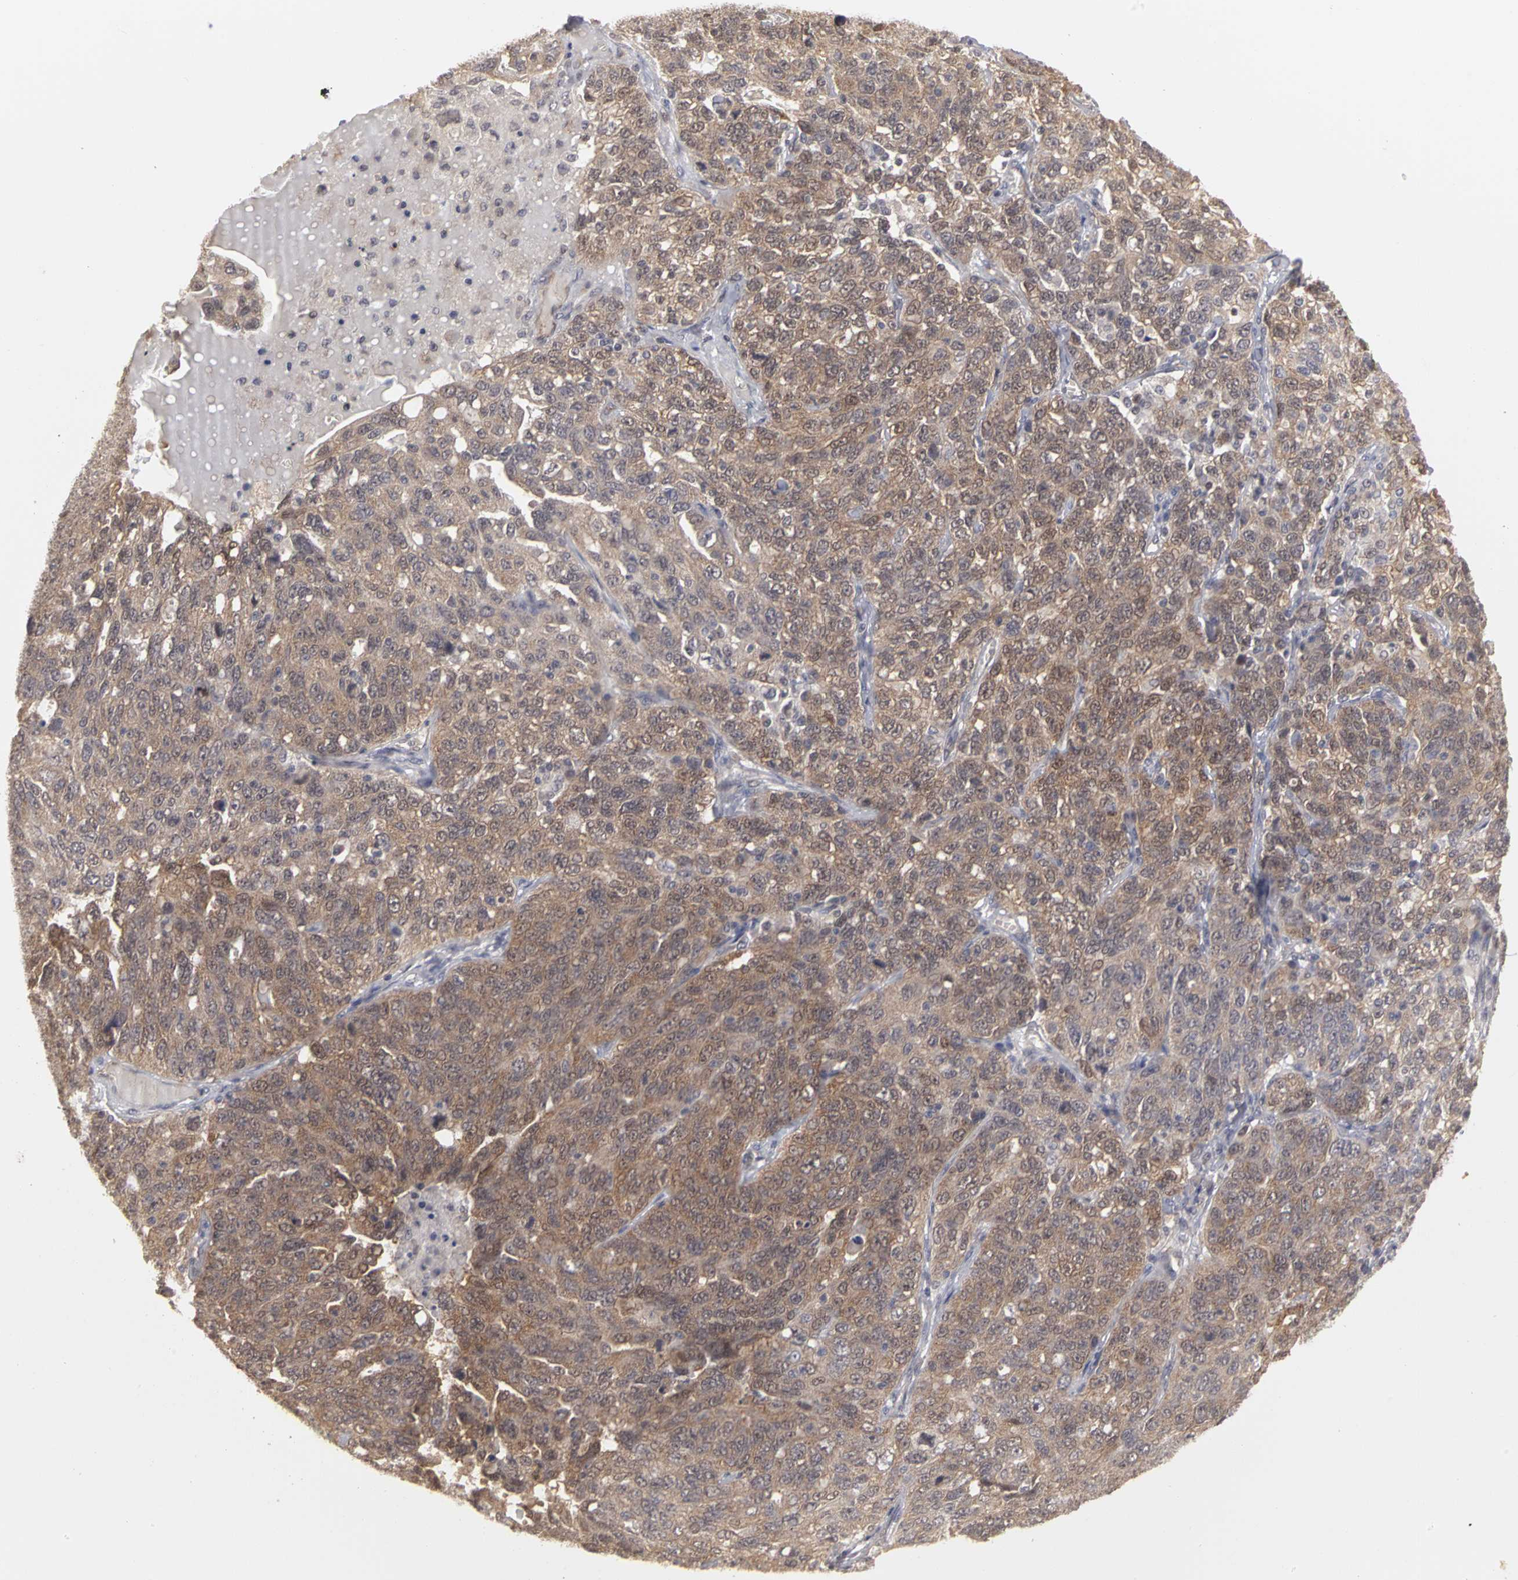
{"staining": {"intensity": "moderate", "quantity": ">75%", "location": "cytoplasmic/membranous,nuclear"}, "tissue": "ovarian cancer", "cell_type": "Tumor cells", "image_type": "cancer", "snomed": [{"axis": "morphology", "description": "Cystadenocarcinoma, serous, NOS"}, {"axis": "topography", "description": "Ovary"}], "caption": "IHC photomicrograph of human ovarian cancer stained for a protein (brown), which exhibits medium levels of moderate cytoplasmic/membranous and nuclear positivity in about >75% of tumor cells.", "gene": "PLEKHA1", "patient": {"sex": "female", "age": 71}}